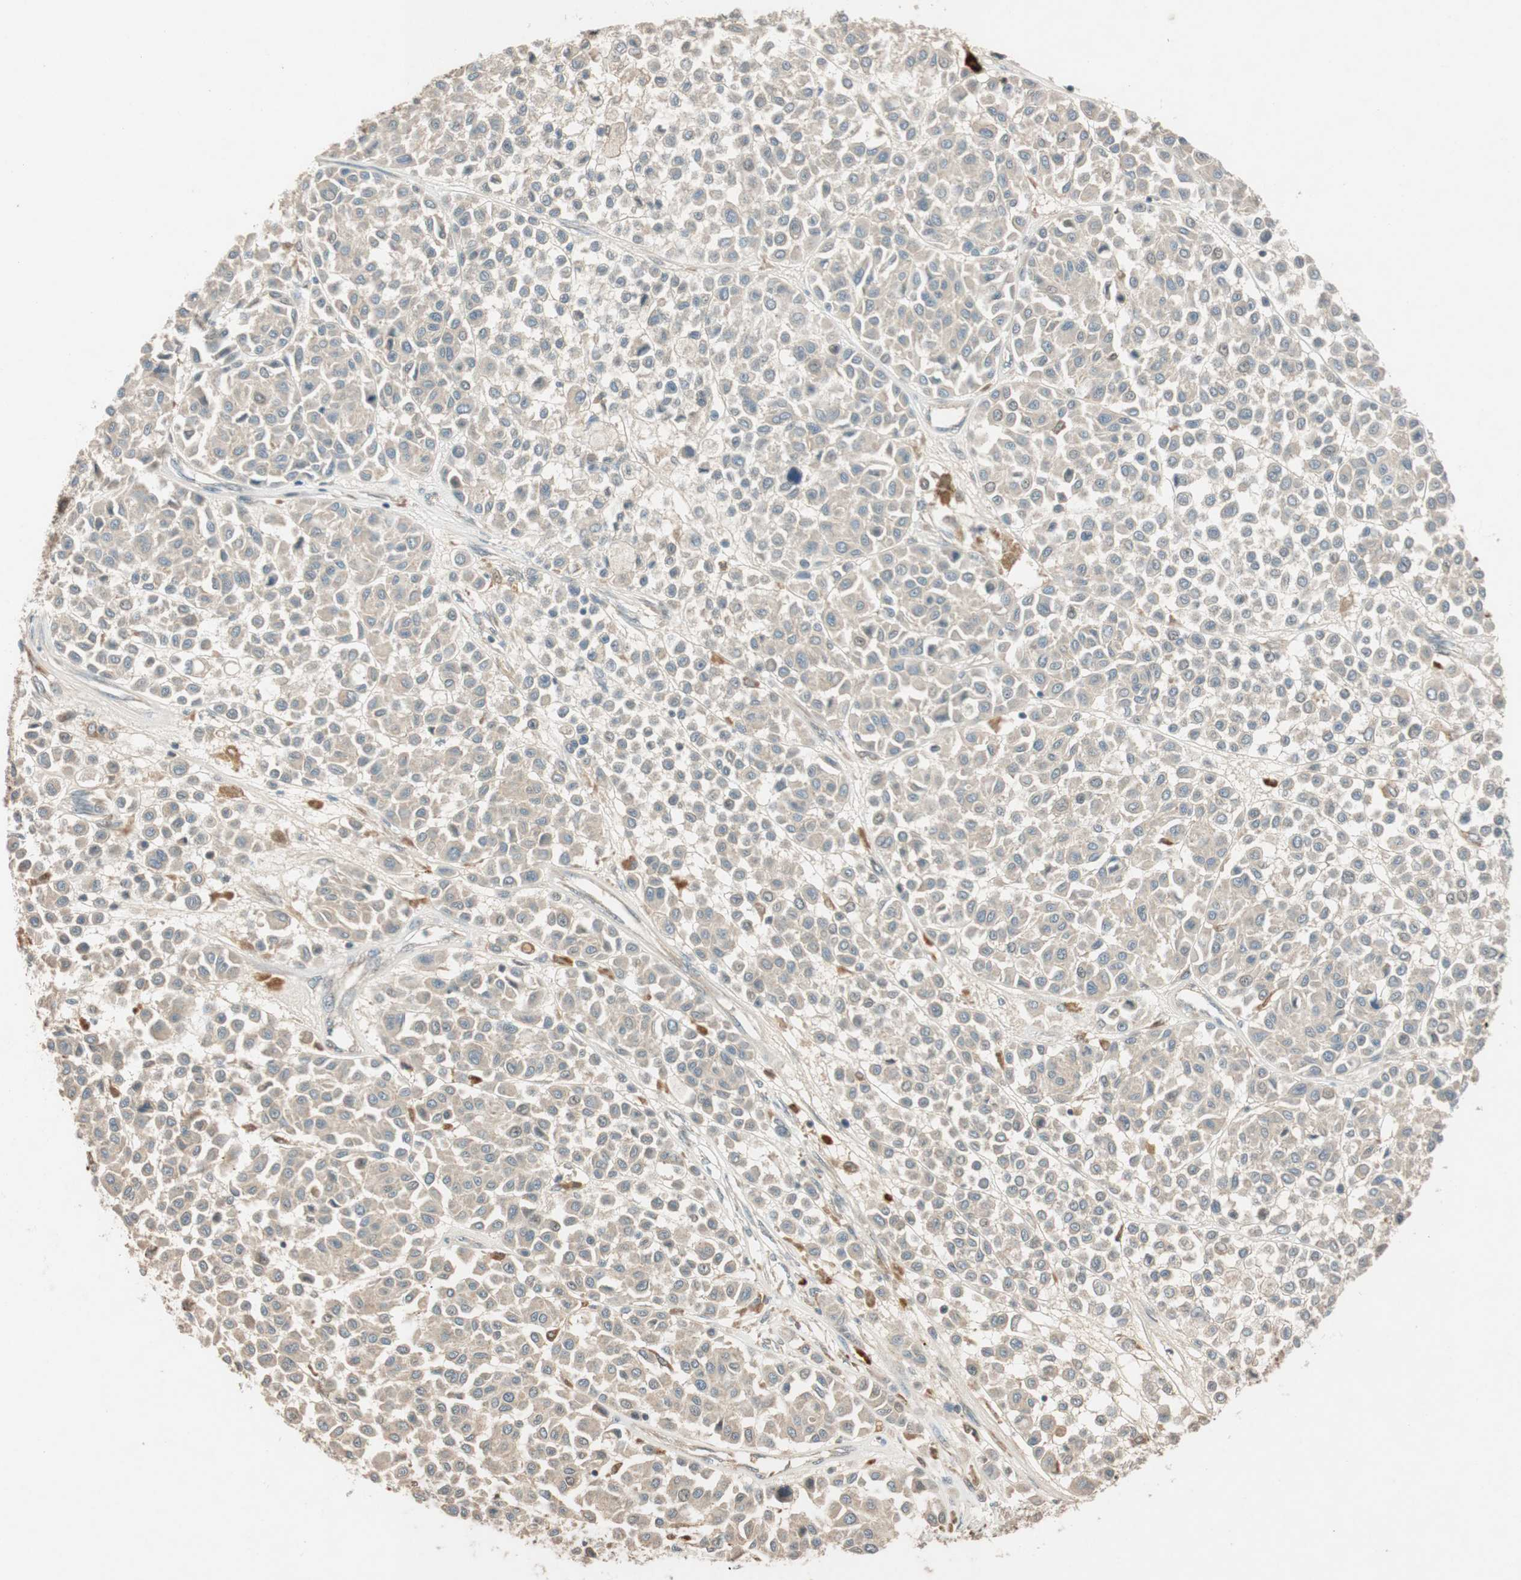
{"staining": {"intensity": "weak", "quantity": ">75%", "location": "cytoplasmic/membranous"}, "tissue": "melanoma", "cell_type": "Tumor cells", "image_type": "cancer", "snomed": [{"axis": "morphology", "description": "Malignant melanoma, Metastatic site"}, {"axis": "topography", "description": "Soft tissue"}], "caption": "About >75% of tumor cells in malignant melanoma (metastatic site) exhibit weak cytoplasmic/membranous protein staining as visualized by brown immunohistochemical staining.", "gene": "GLB1", "patient": {"sex": "male", "age": 41}}